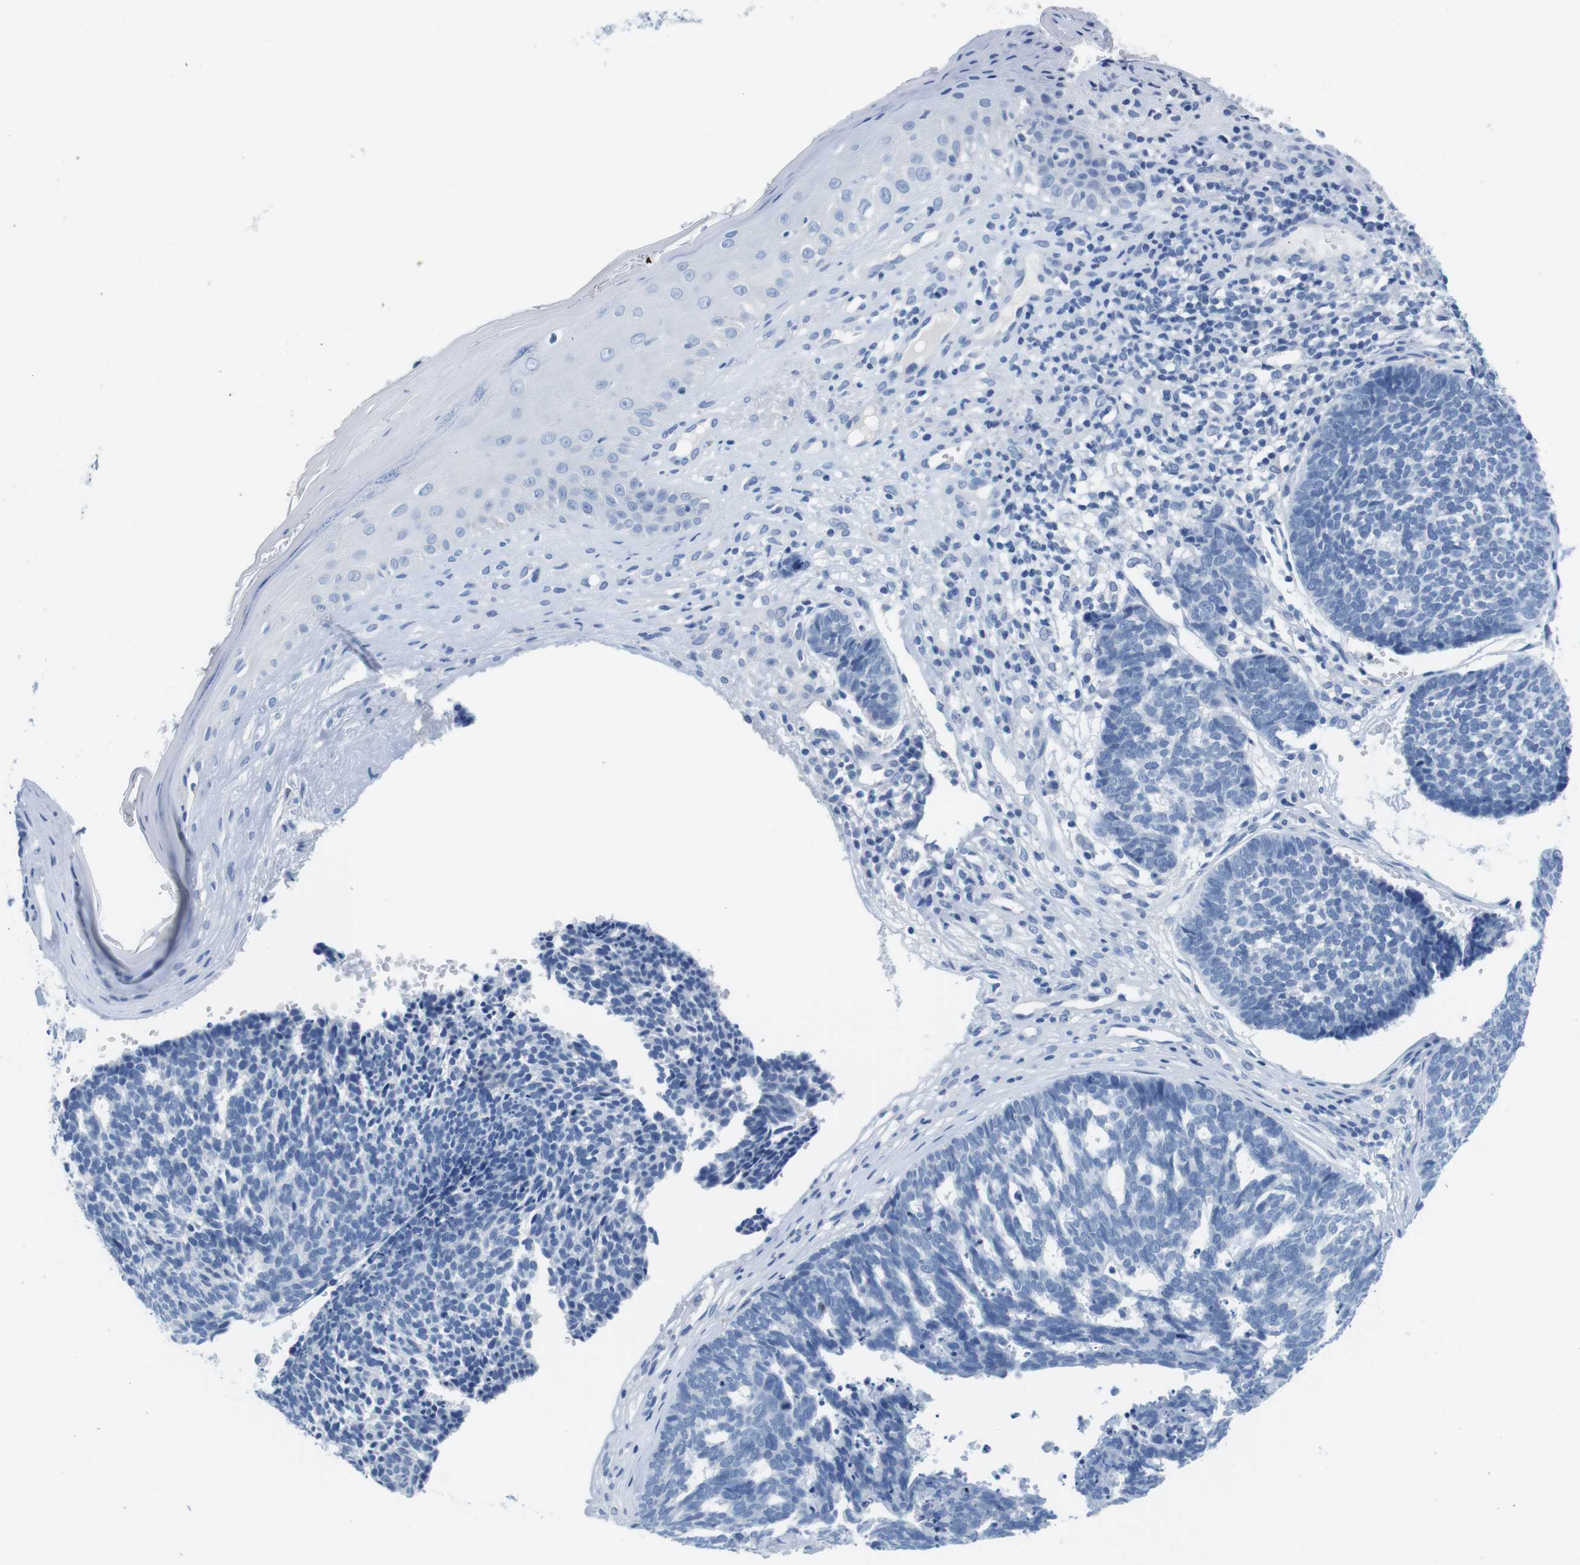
{"staining": {"intensity": "negative", "quantity": "none", "location": "none"}, "tissue": "skin cancer", "cell_type": "Tumor cells", "image_type": "cancer", "snomed": [{"axis": "morphology", "description": "Basal cell carcinoma"}, {"axis": "topography", "description": "Skin"}], "caption": "This is an immunohistochemistry micrograph of human basal cell carcinoma (skin). There is no positivity in tumor cells.", "gene": "MAP6", "patient": {"sex": "male", "age": 84}}